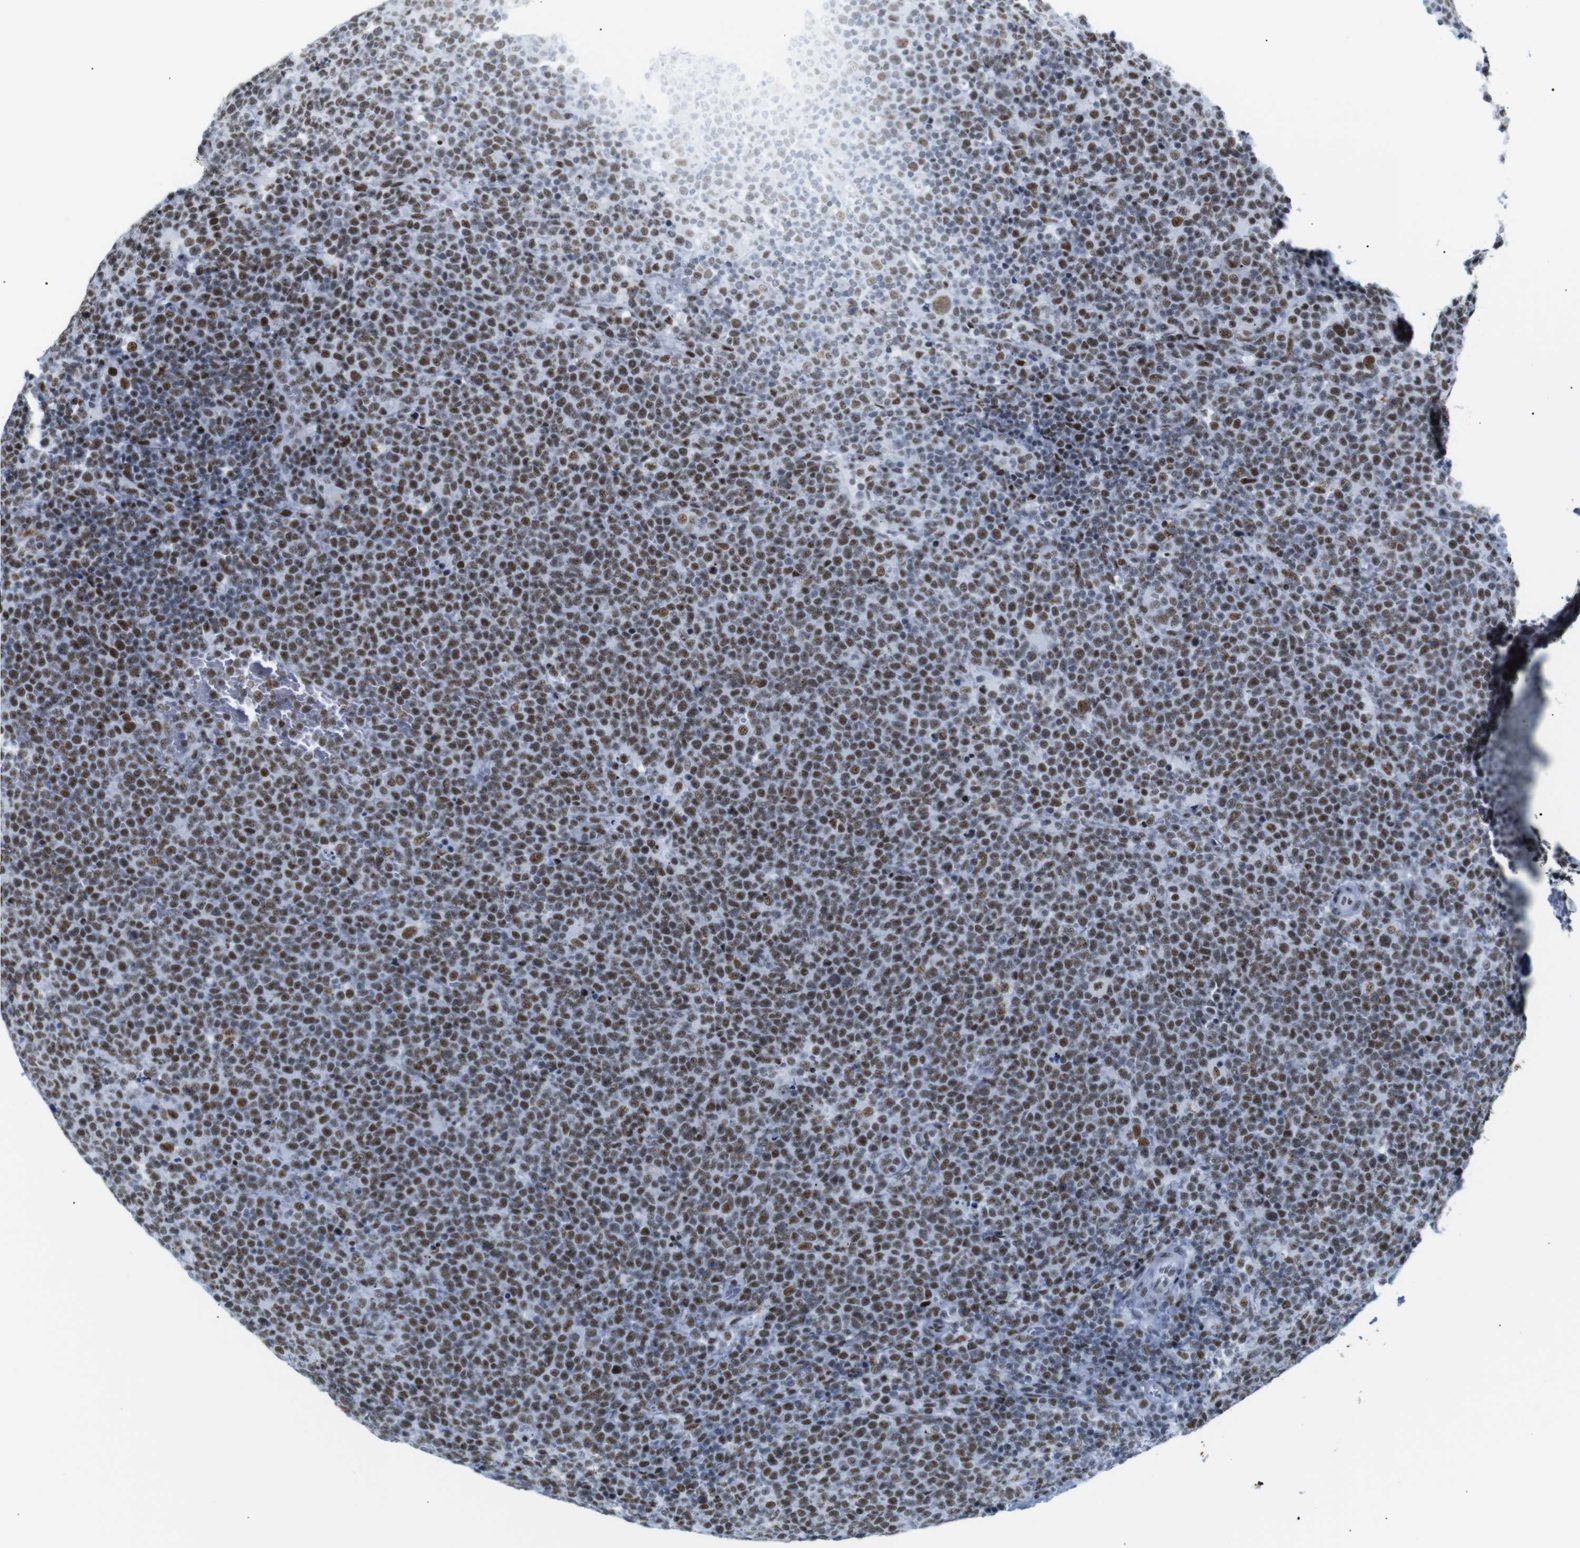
{"staining": {"intensity": "strong", "quantity": ">75%", "location": "nuclear"}, "tissue": "lymphoma", "cell_type": "Tumor cells", "image_type": "cancer", "snomed": [{"axis": "morphology", "description": "Malignant lymphoma, non-Hodgkin's type, High grade"}, {"axis": "topography", "description": "Lymph node"}], "caption": "Tumor cells show high levels of strong nuclear positivity in about >75% of cells in high-grade malignant lymphoma, non-Hodgkin's type.", "gene": "TRA2B", "patient": {"sex": "male", "age": 61}}